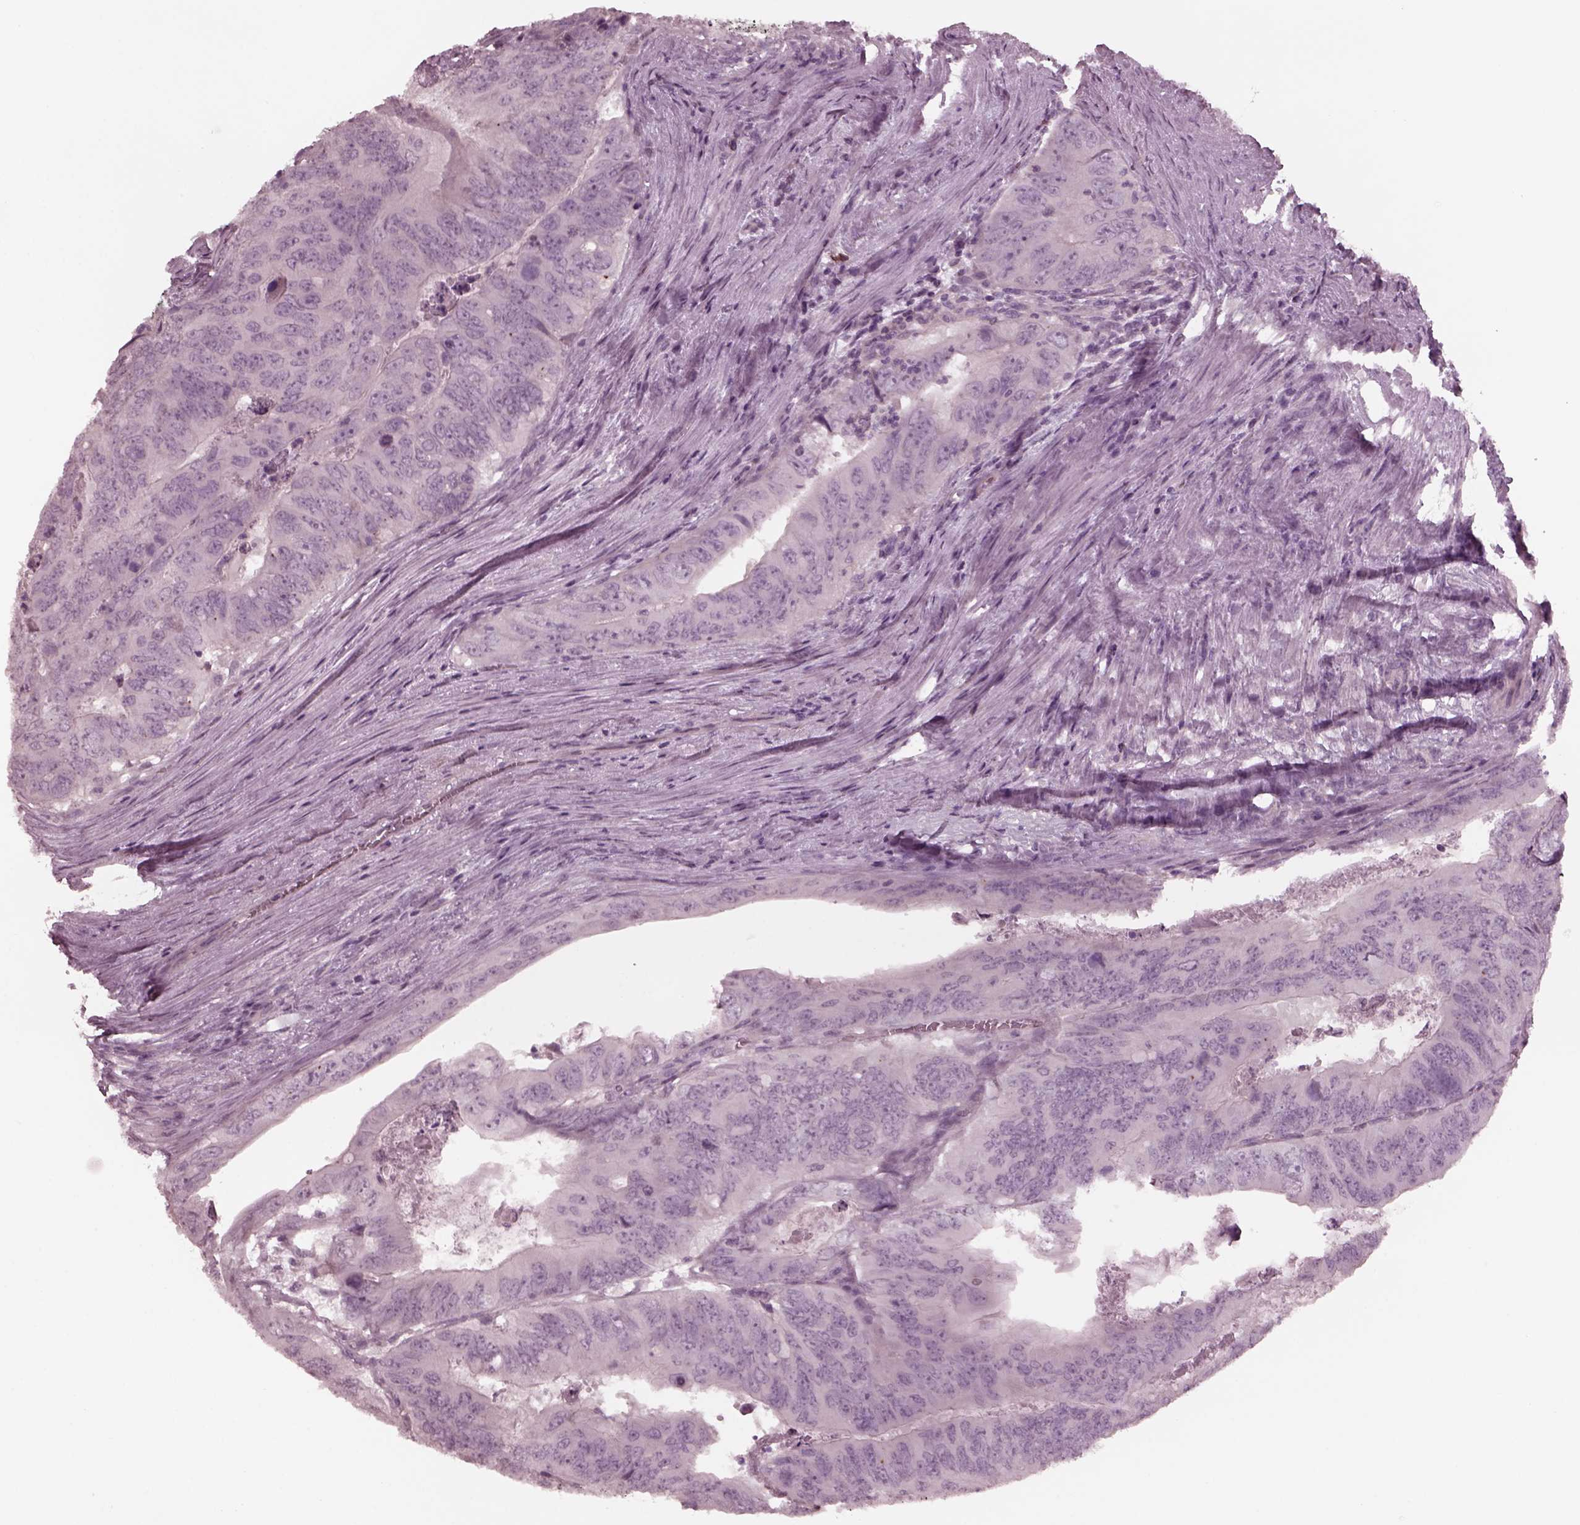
{"staining": {"intensity": "negative", "quantity": "none", "location": "none"}, "tissue": "colorectal cancer", "cell_type": "Tumor cells", "image_type": "cancer", "snomed": [{"axis": "morphology", "description": "Adenocarcinoma, NOS"}, {"axis": "topography", "description": "Colon"}], "caption": "This is a image of IHC staining of colorectal cancer (adenocarcinoma), which shows no positivity in tumor cells.", "gene": "YY2", "patient": {"sex": "male", "age": 79}}